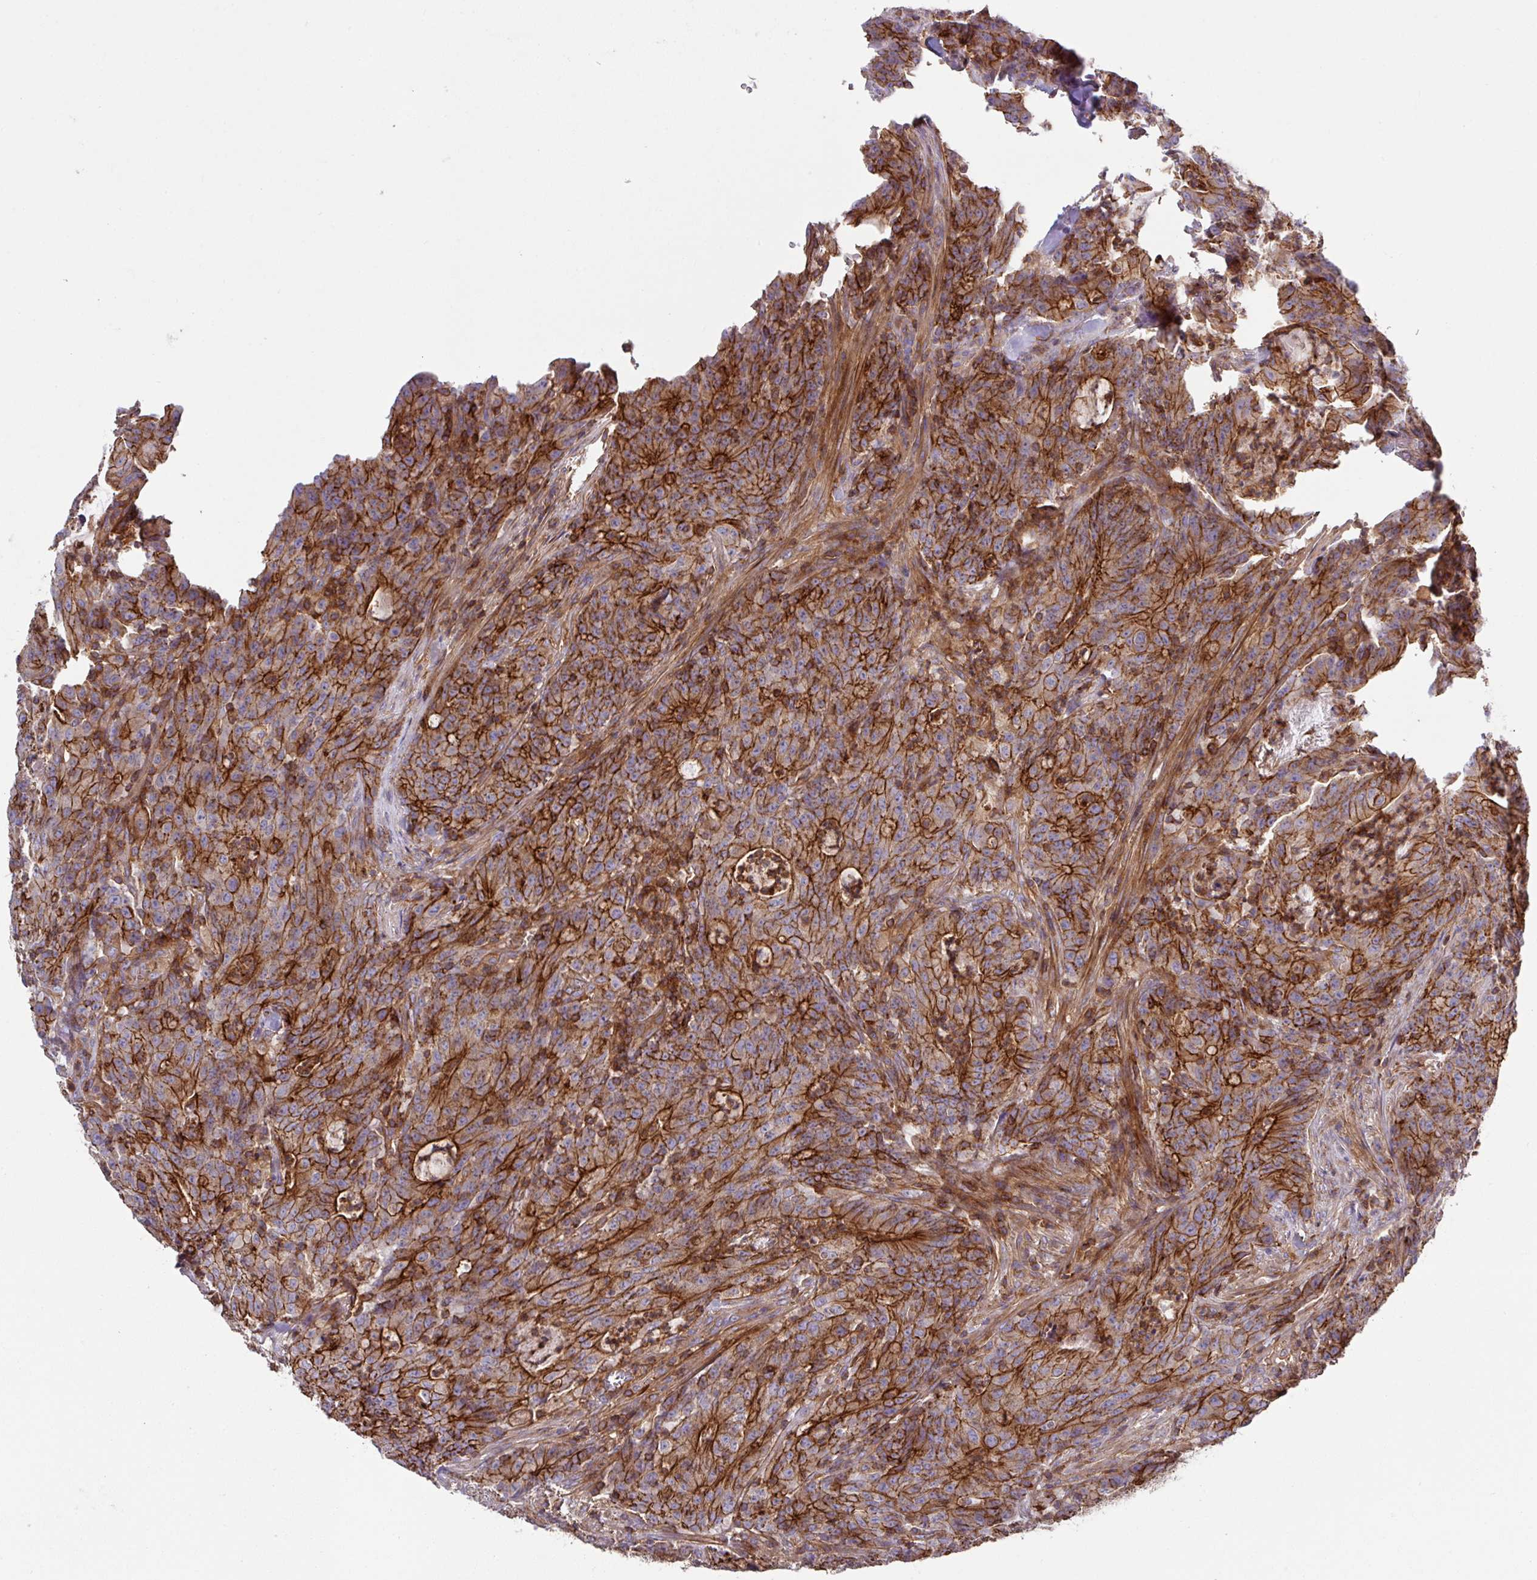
{"staining": {"intensity": "strong", "quantity": ">75%", "location": "cytoplasmic/membranous"}, "tissue": "colorectal cancer", "cell_type": "Tumor cells", "image_type": "cancer", "snomed": [{"axis": "morphology", "description": "Adenocarcinoma, NOS"}, {"axis": "topography", "description": "Colon"}], "caption": "Tumor cells exhibit high levels of strong cytoplasmic/membranous positivity in about >75% of cells in human colorectal cancer.", "gene": "RIC1", "patient": {"sex": "male", "age": 83}}